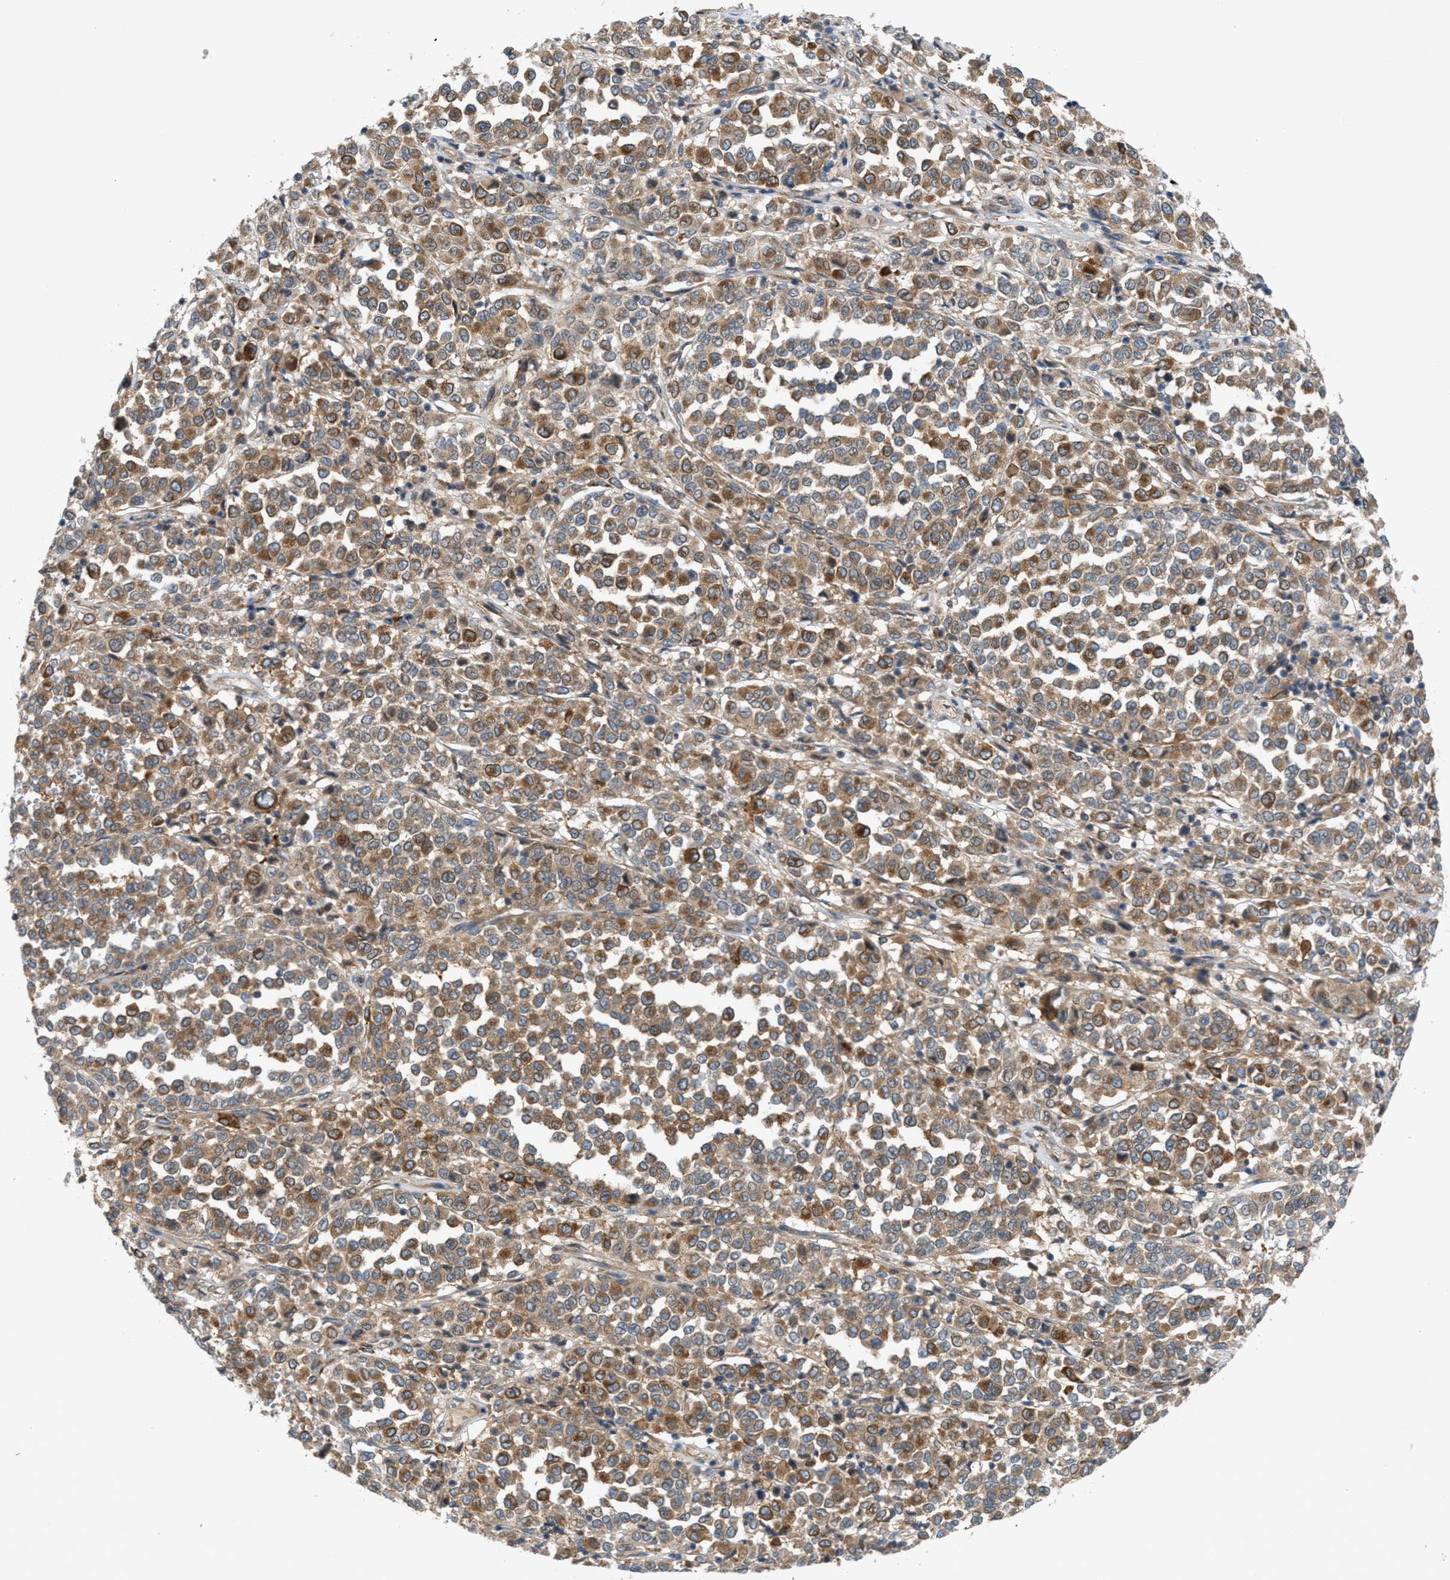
{"staining": {"intensity": "moderate", "quantity": ">75%", "location": "cytoplasmic/membranous"}, "tissue": "melanoma", "cell_type": "Tumor cells", "image_type": "cancer", "snomed": [{"axis": "morphology", "description": "Malignant melanoma, Metastatic site"}, {"axis": "topography", "description": "Pancreas"}], "caption": "IHC micrograph of neoplastic tissue: melanoma stained using IHC exhibits medium levels of moderate protein expression localized specifically in the cytoplasmic/membranous of tumor cells, appearing as a cytoplasmic/membranous brown color.", "gene": "CYB5D1", "patient": {"sex": "female", "age": 30}}